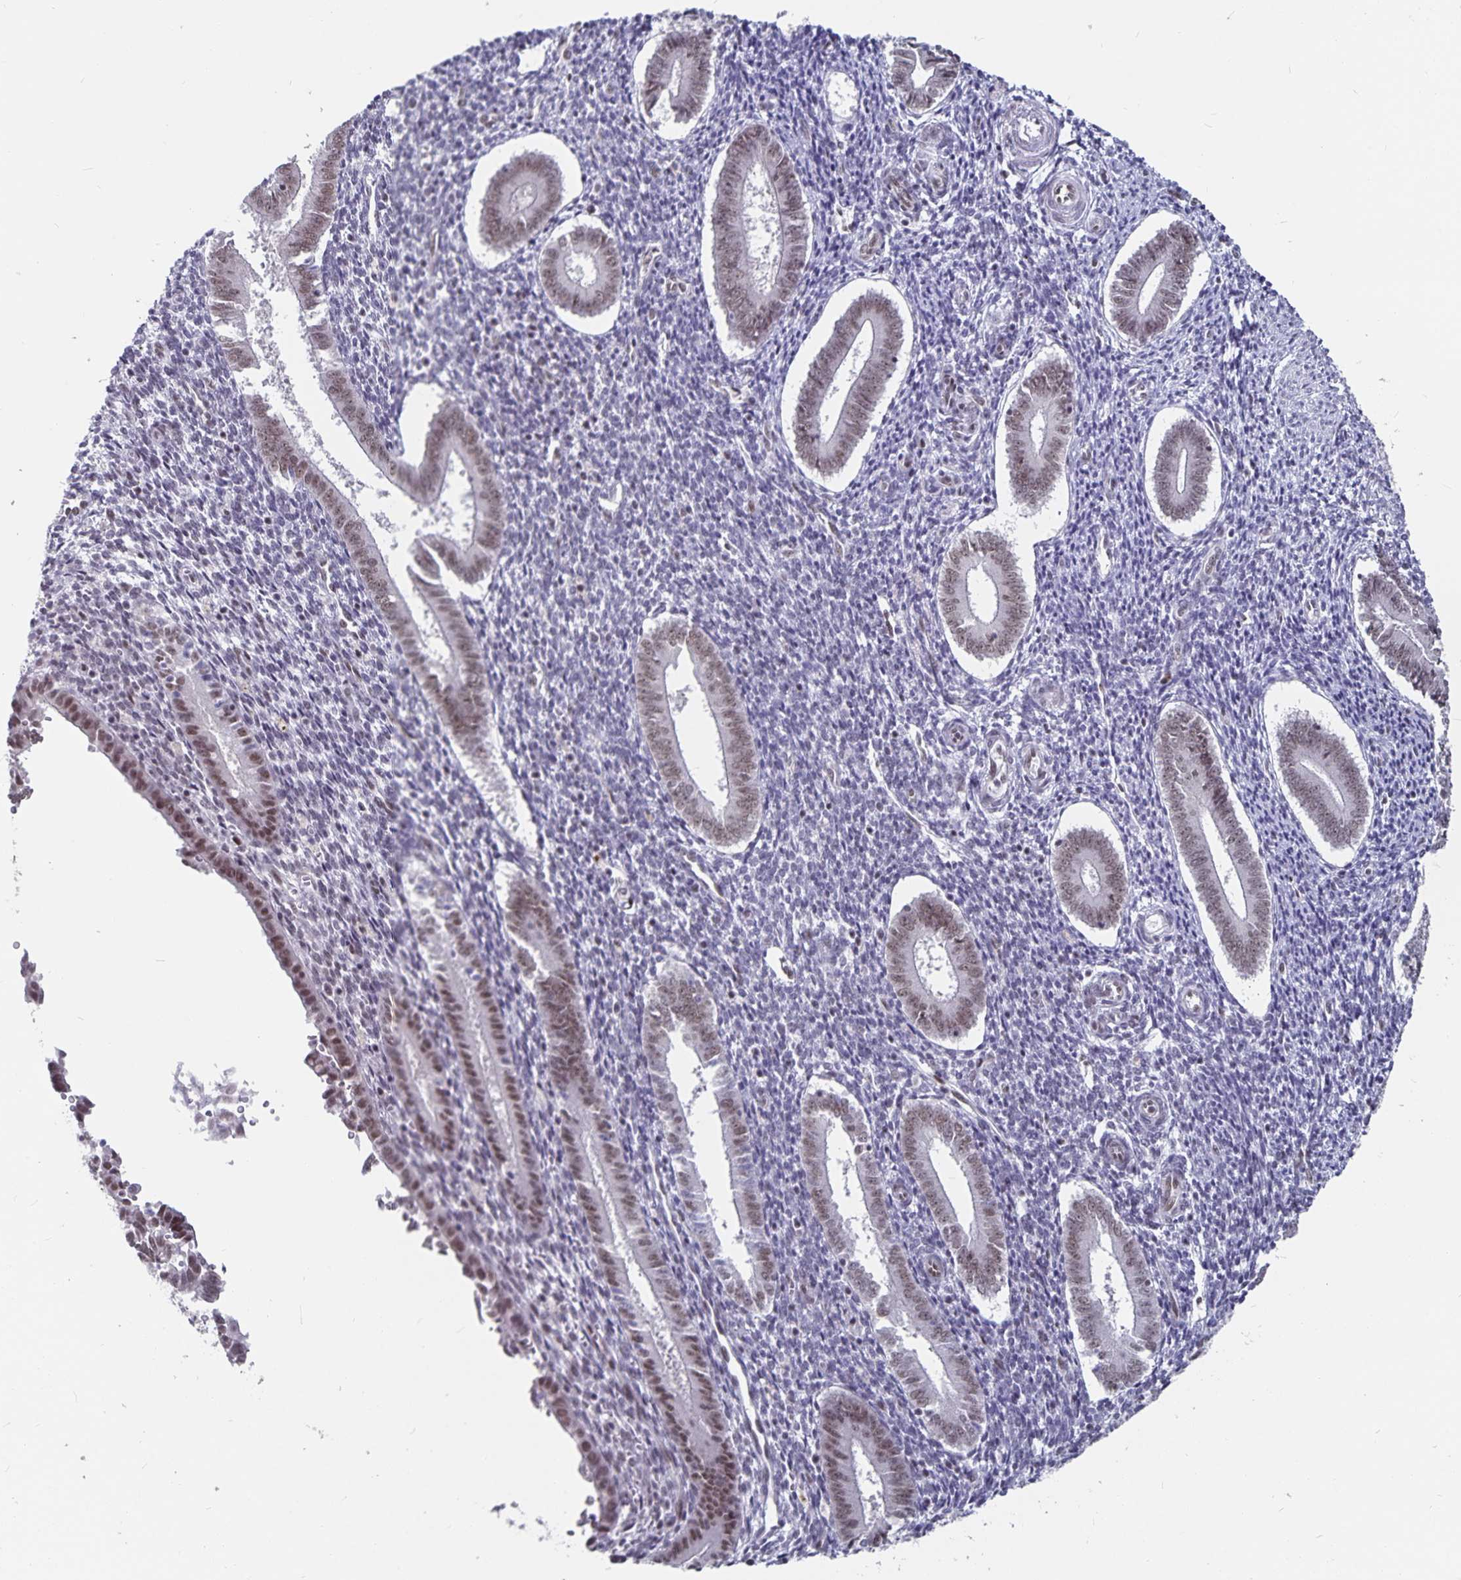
{"staining": {"intensity": "weak", "quantity": "25%-75%", "location": "nuclear"}, "tissue": "endometrium", "cell_type": "Cells in endometrial stroma", "image_type": "normal", "snomed": [{"axis": "morphology", "description": "Normal tissue, NOS"}, {"axis": "topography", "description": "Endometrium"}], "caption": "Immunohistochemical staining of benign human endometrium reveals low levels of weak nuclear staining in about 25%-75% of cells in endometrial stroma.", "gene": "PBX2", "patient": {"sex": "female", "age": 25}}